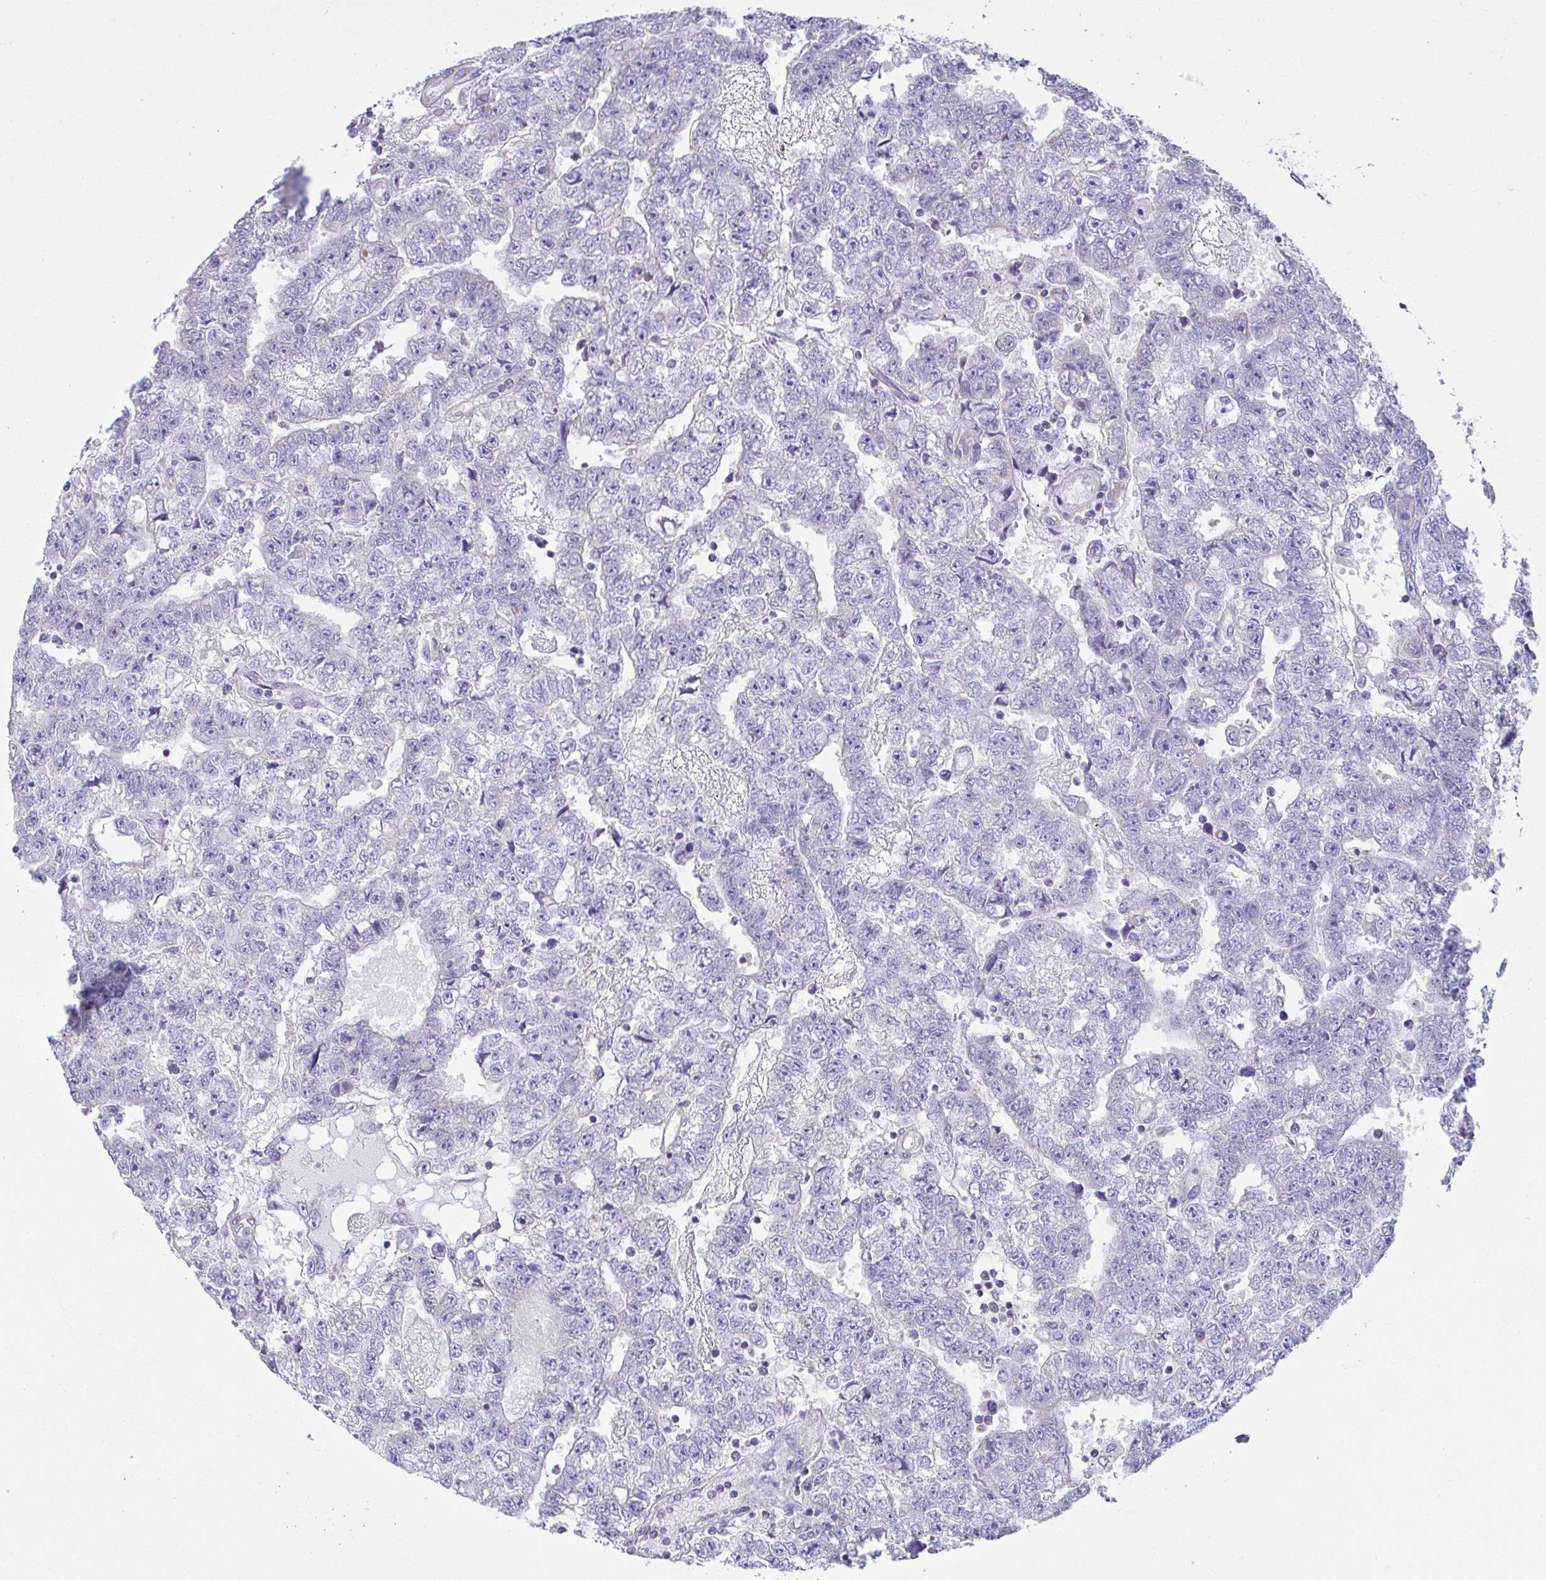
{"staining": {"intensity": "negative", "quantity": "none", "location": "none"}, "tissue": "testis cancer", "cell_type": "Tumor cells", "image_type": "cancer", "snomed": [{"axis": "morphology", "description": "Carcinoma, Embryonal, NOS"}, {"axis": "topography", "description": "Testis"}], "caption": "DAB immunohistochemical staining of human testis embryonal carcinoma demonstrates no significant expression in tumor cells.", "gene": "NLRP8", "patient": {"sex": "male", "age": 25}}